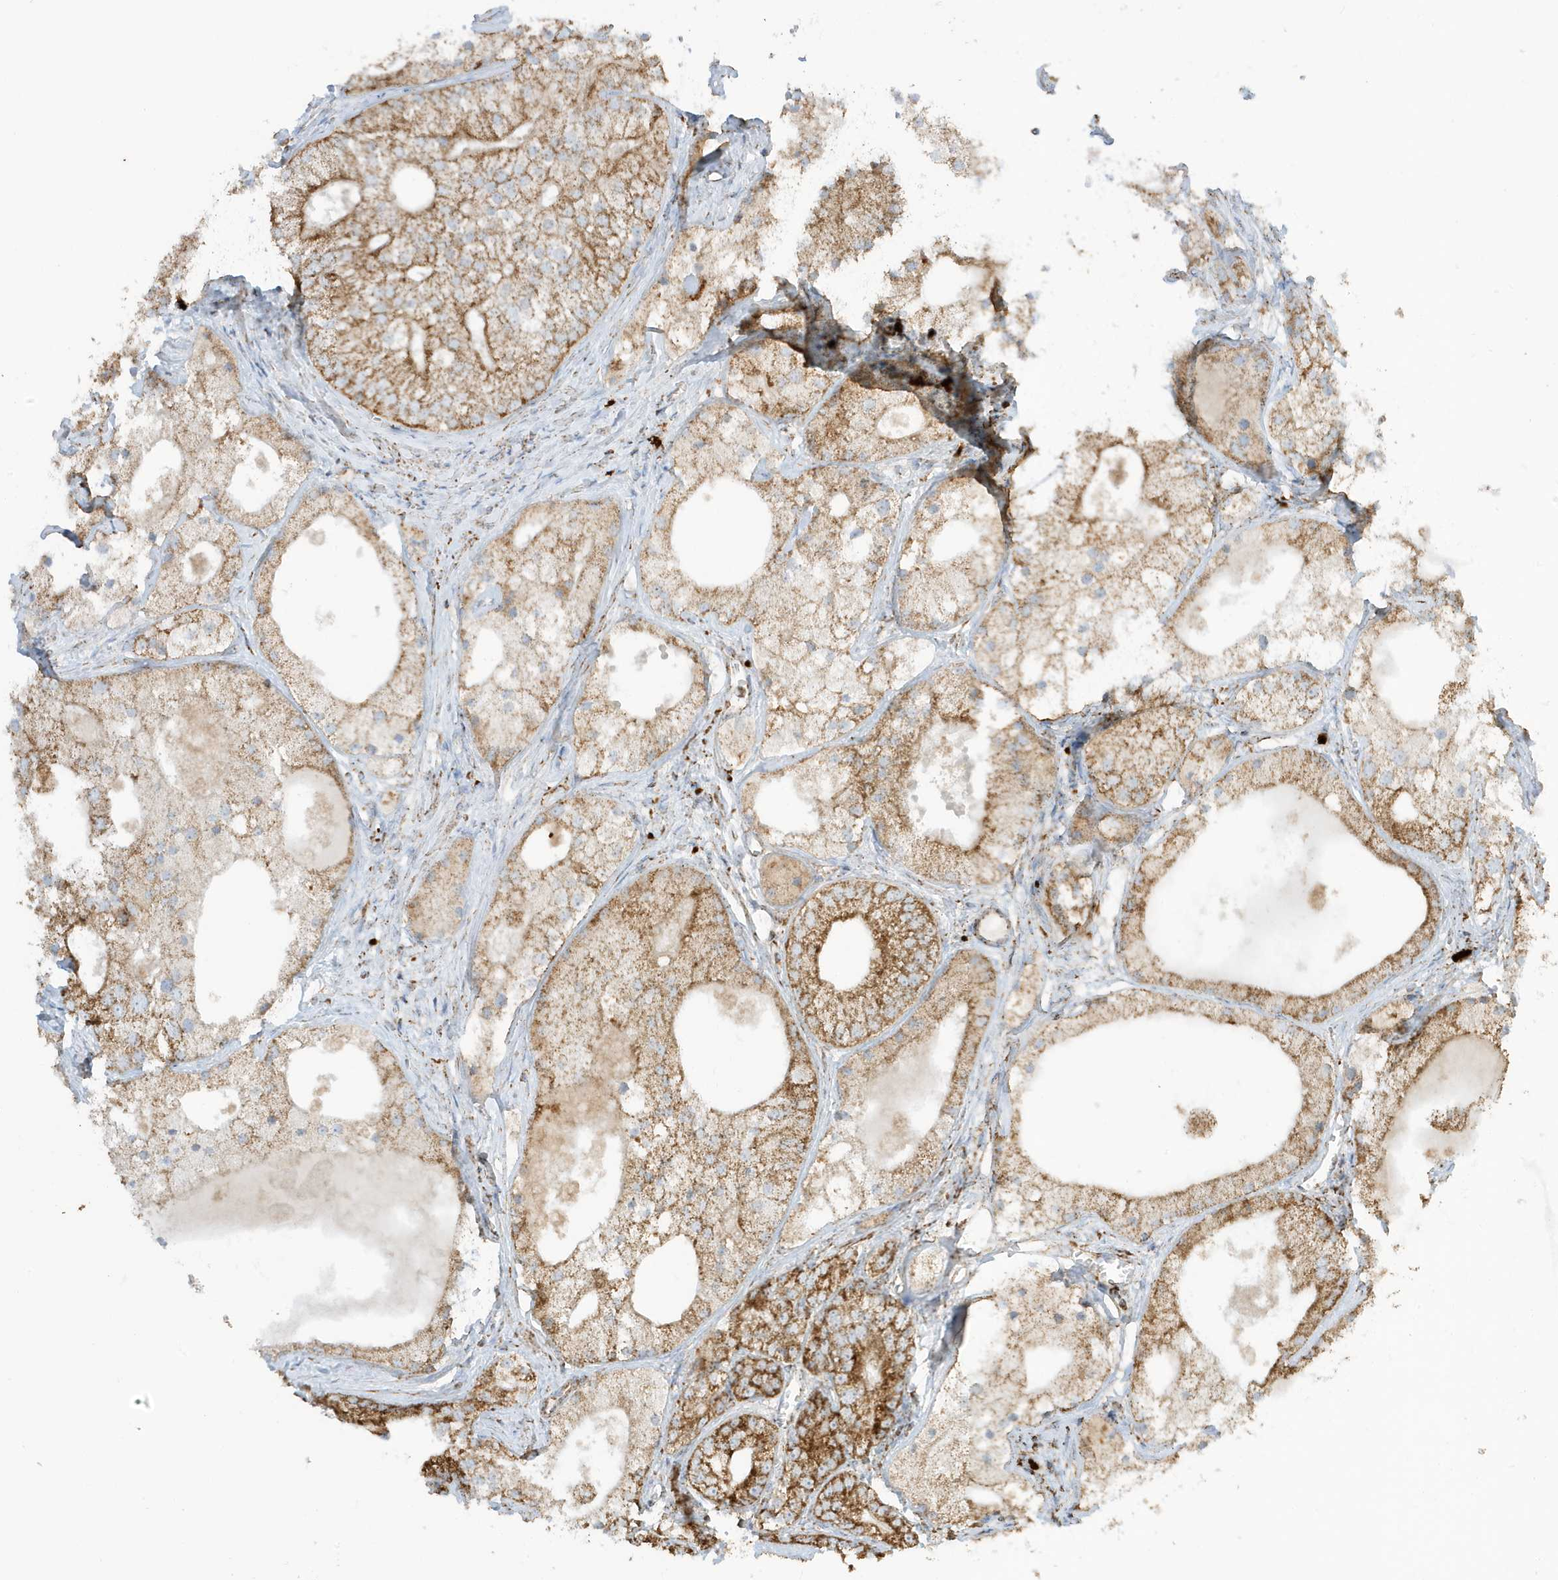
{"staining": {"intensity": "moderate", "quantity": ">75%", "location": "cytoplasmic/membranous"}, "tissue": "prostate cancer", "cell_type": "Tumor cells", "image_type": "cancer", "snomed": [{"axis": "morphology", "description": "Adenocarcinoma, Low grade"}, {"axis": "topography", "description": "Prostate"}], "caption": "Protein analysis of prostate adenocarcinoma (low-grade) tissue exhibits moderate cytoplasmic/membranous staining in about >75% of tumor cells.", "gene": "ATP5ME", "patient": {"sex": "male", "age": 69}}